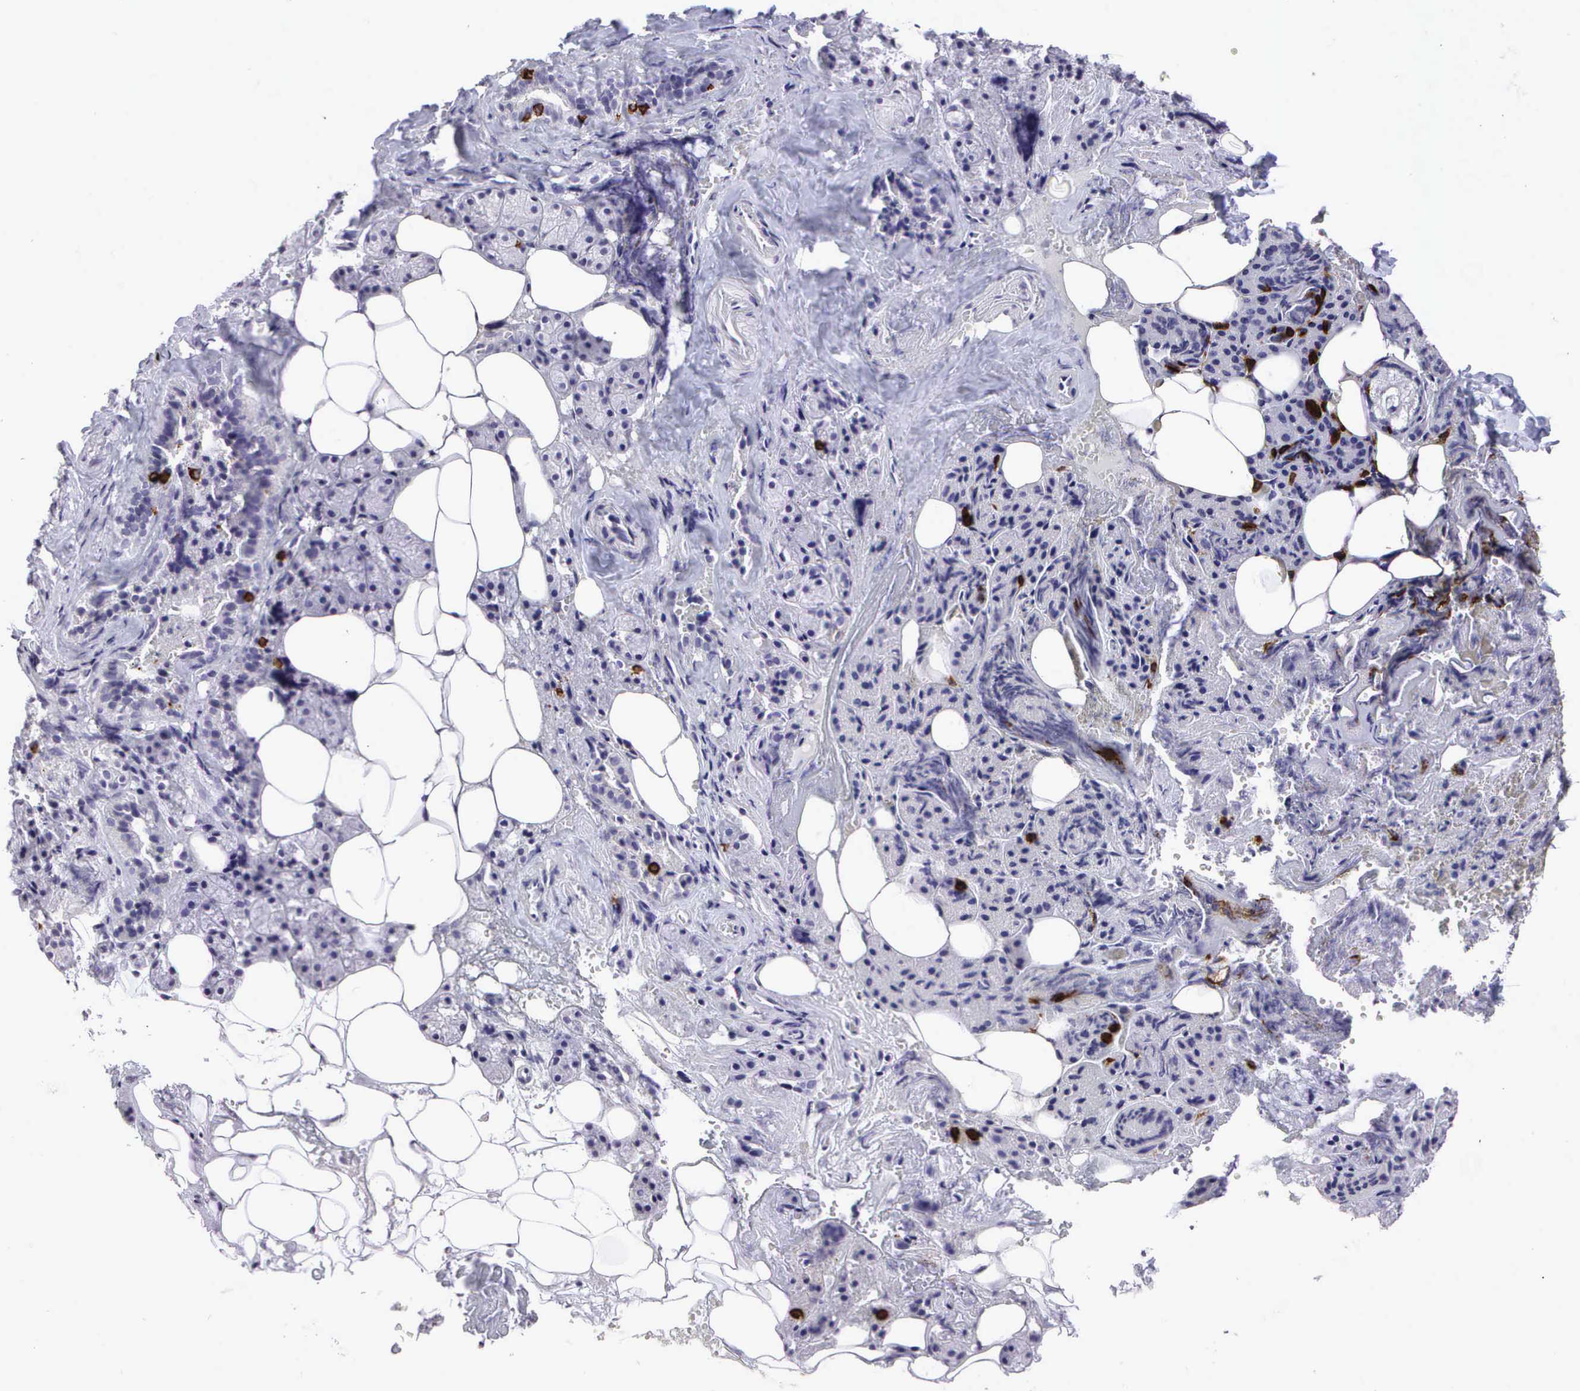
{"staining": {"intensity": "negative", "quantity": "none", "location": "none"}, "tissue": "salivary gland", "cell_type": "Glandular cells", "image_type": "normal", "snomed": [{"axis": "morphology", "description": "Normal tissue, NOS"}, {"axis": "topography", "description": "Salivary gland"}], "caption": "Histopathology image shows no protein positivity in glandular cells of normal salivary gland. (Brightfield microscopy of DAB (3,3'-diaminobenzidine) IHC at high magnification).", "gene": "CD8A", "patient": {"sex": "female", "age": 55}}